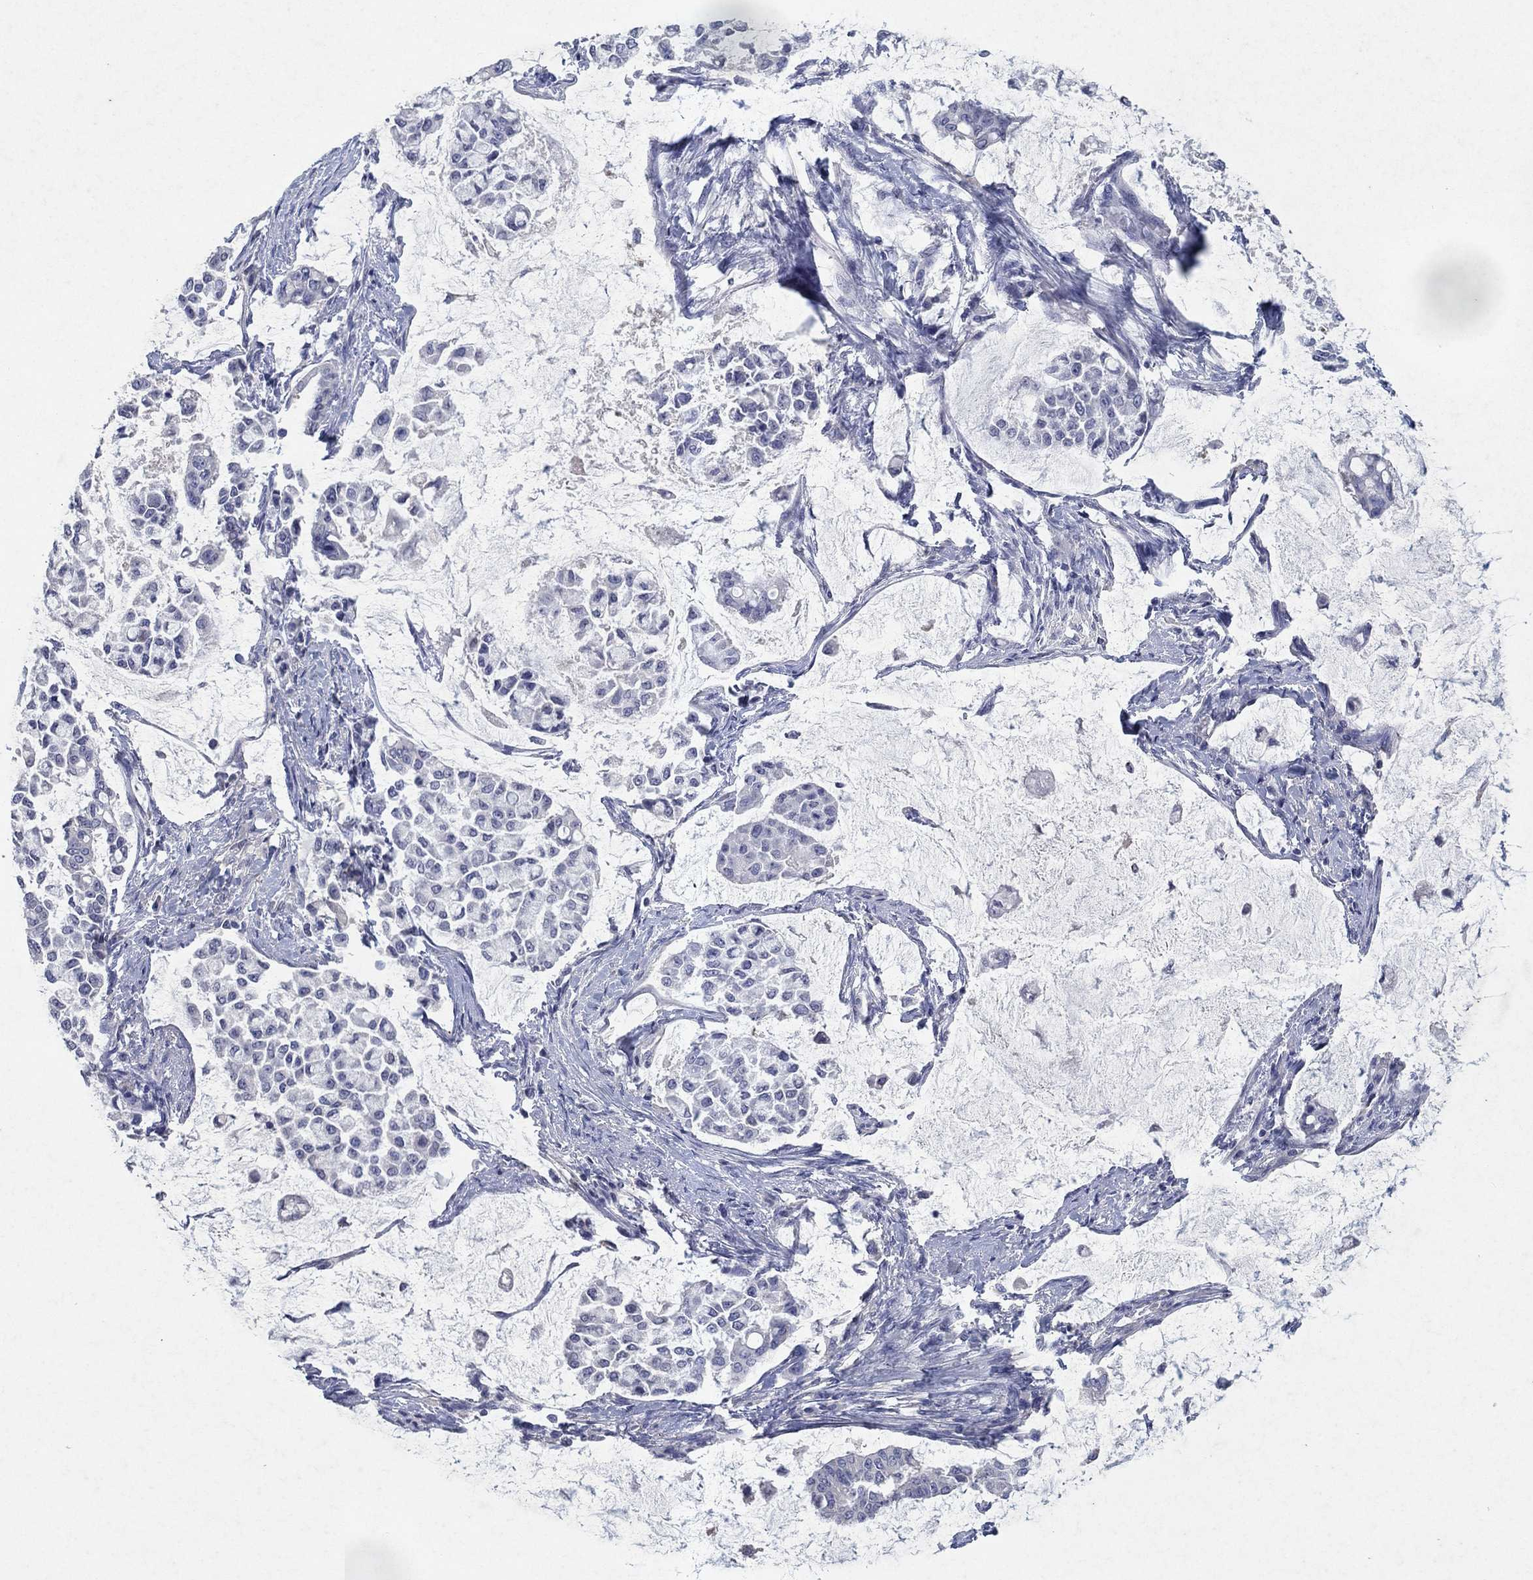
{"staining": {"intensity": "negative", "quantity": "none", "location": "none"}, "tissue": "stomach cancer", "cell_type": "Tumor cells", "image_type": "cancer", "snomed": [{"axis": "morphology", "description": "Adenocarcinoma, NOS"}, {"axis": "topography", "description": "Stomach"}], "caption": "An IHC histopathology image of stomach cancer (adenocarcinoma) is shown. There is no staining in tumor cells of stomach cancer (adenocarcinoma).", "gene": "KRT40", "patient": {"sex": "male", "age": 82}}